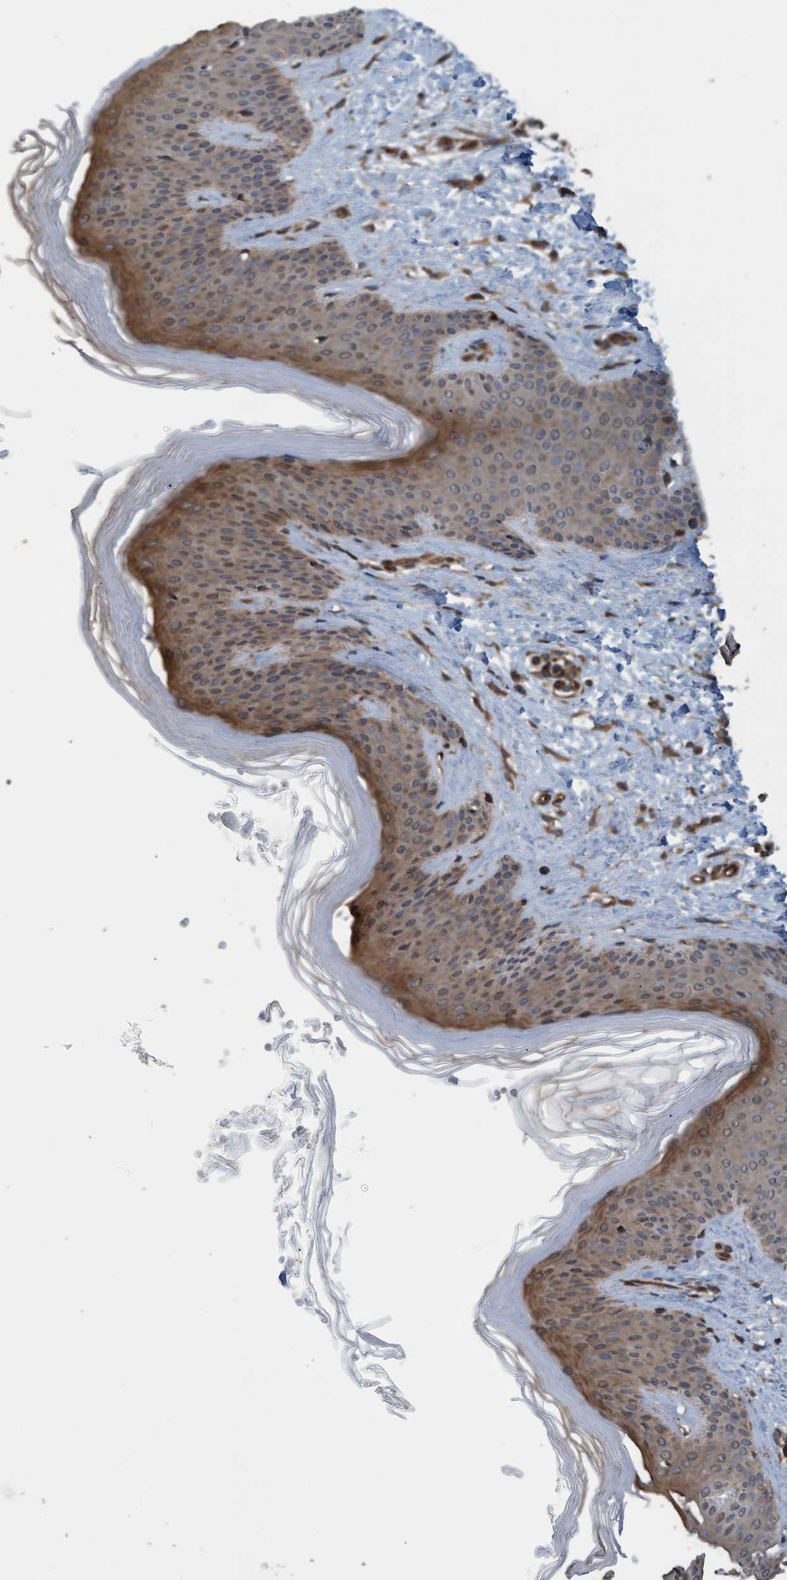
{"staining": {"intensity": "moderate", "quantity": ">75%", "location": "cytoplasmic/membranous"}, "tissue": "skin", "cell_type": "Fibroblasts", "image_type": "normal", "snomed": [{"axis": "morphology", "description": "Normal tissue, NOS"}, {"axis": "morphology", "description": "Malignant melanoma, Metastatic site"}, {"axis": "topography", "description": "Skin"}], "caption": "Fibroblasts demonstrate medium levels of moderate cytoplasmic/membranous expression in approximately >75% of cells in normal human skin. The protein of interest is shown in brown color, while the nuclei are stained blue.", "gene": "GGT6", "patient": {"sex": "male", "age": 41}}